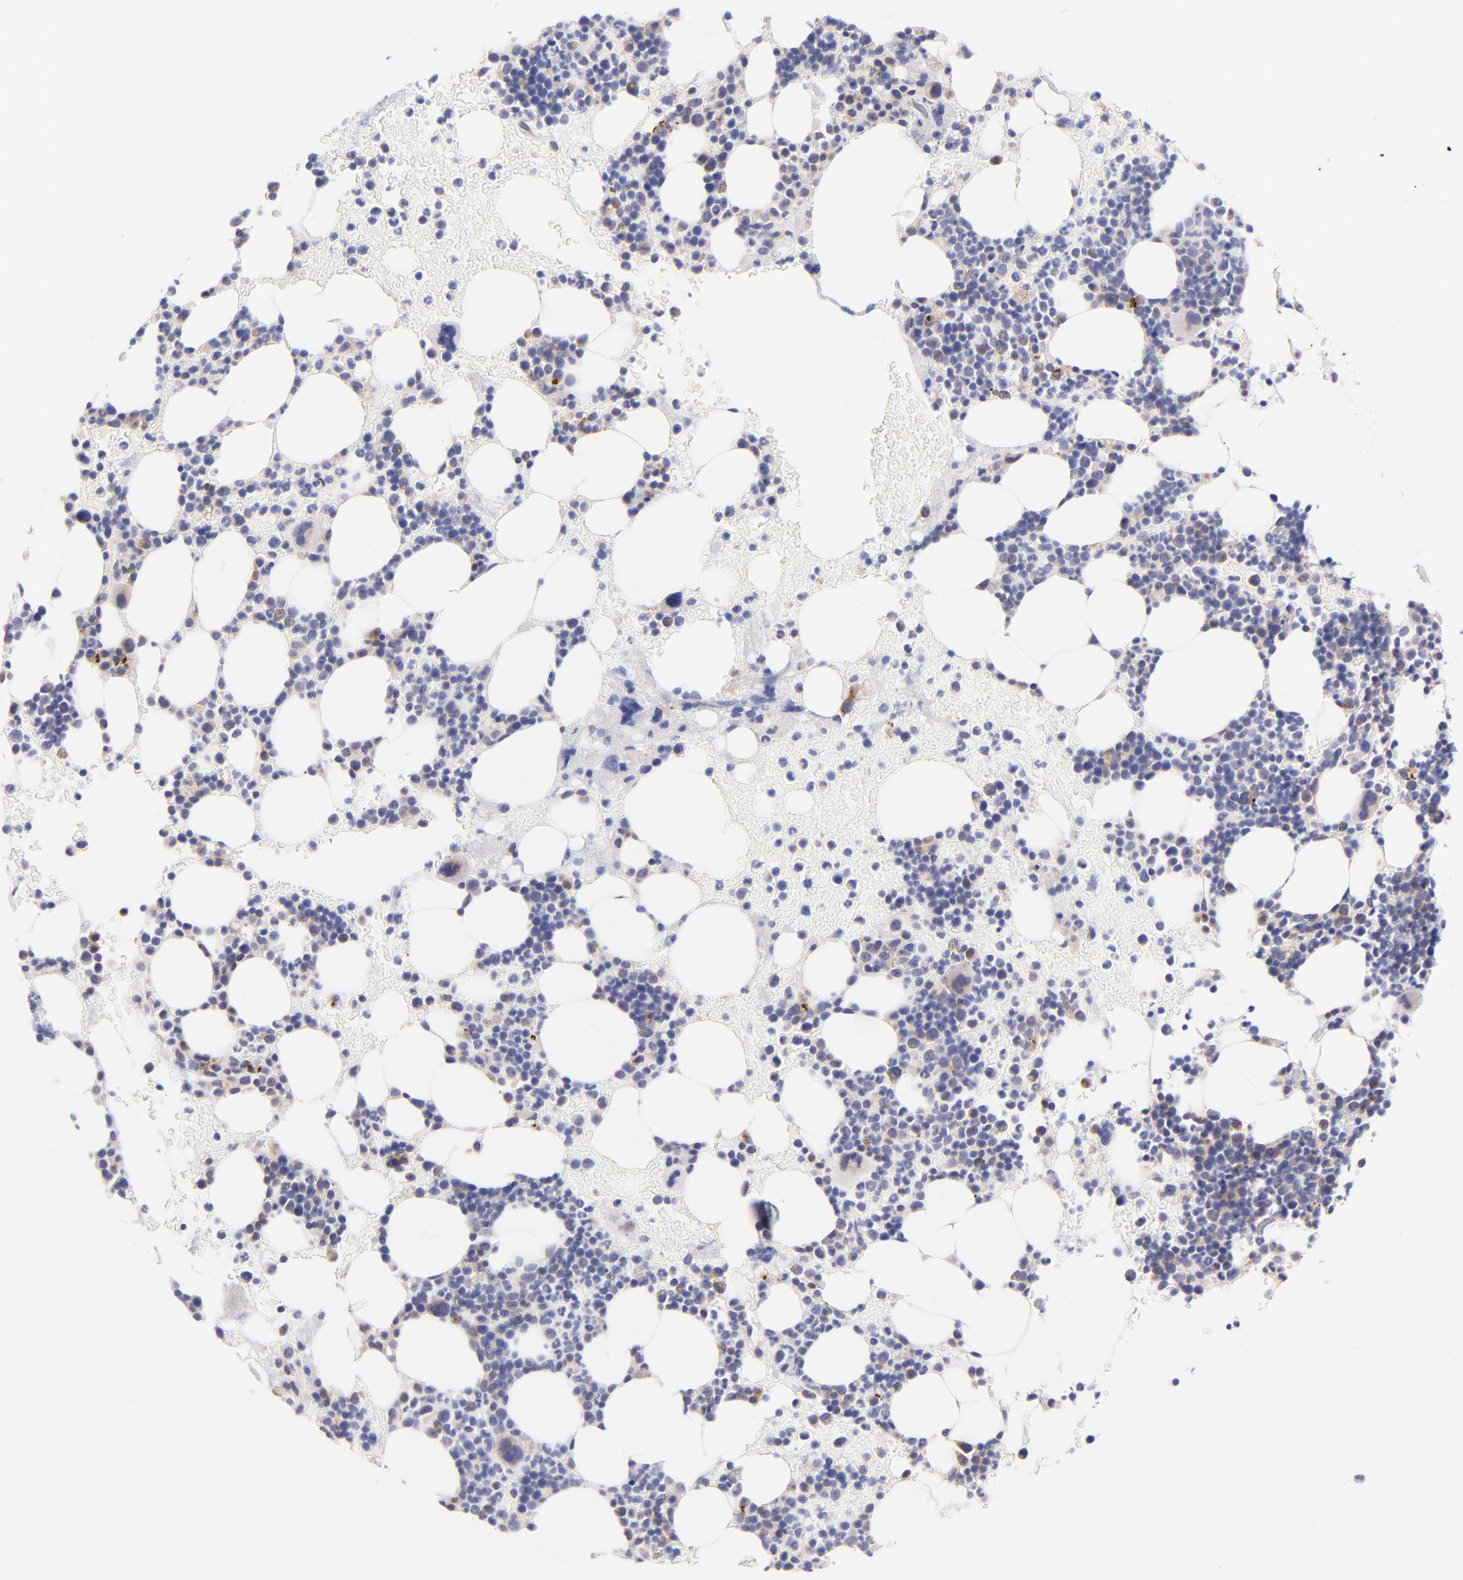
{"staining": {"intensity": "weak", "quantity": "<25%", "location": "cytoplasmic/membranous"}, "tissue": "bone marrow", "cell_type": "Hematopoietic cells", "image_type": "normal", "snomed": [{"axis": "morphology", "description": "Normal tissue, NOS"}, {"axis": "topography", "description": "Bone marrow"}], "caption": "IHC histopathology image of normal bone marrow: human bone marrow stained with DAB reveals no significant protein staining in hematopoietic cells.", "gene": "NDUFB7", "patient": {"sex": "male", "age": 17}}